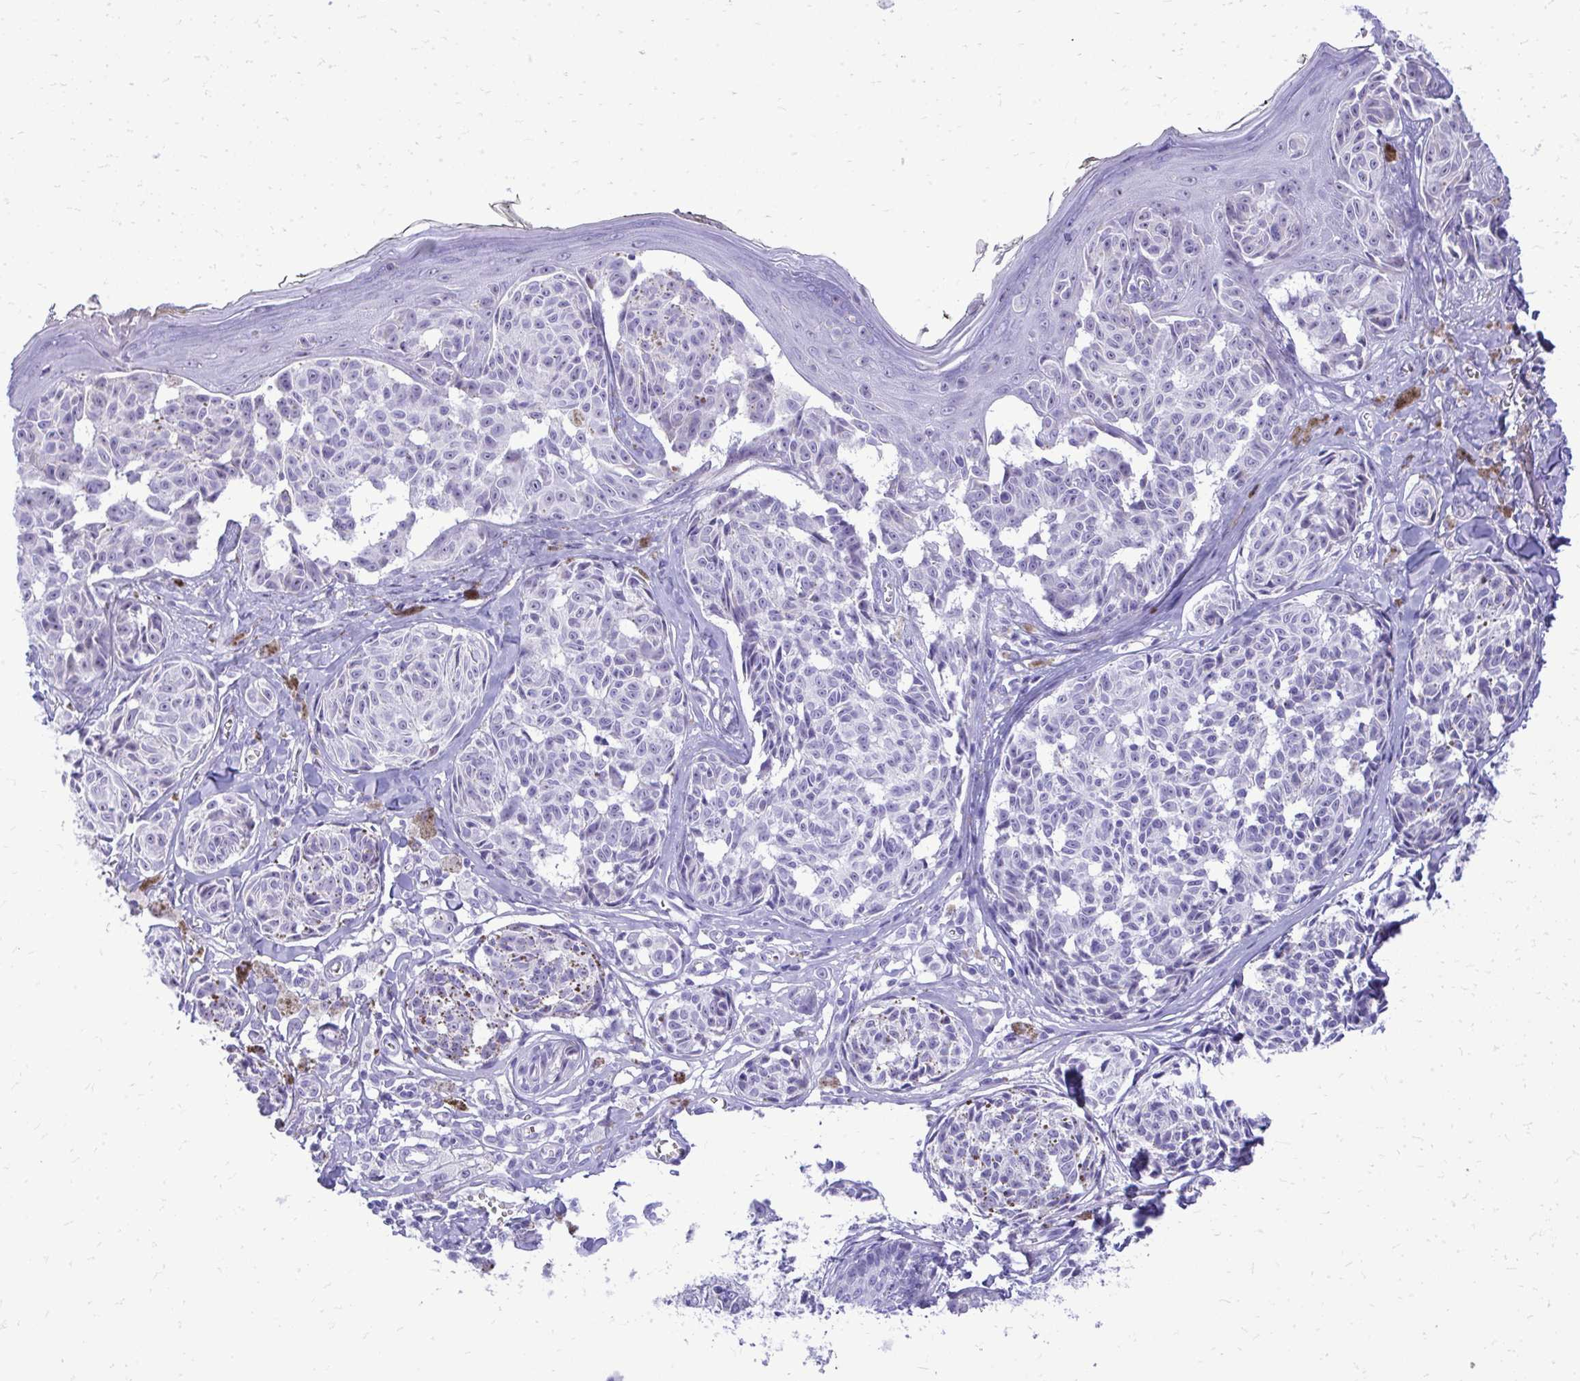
{"staining": {"intensity": "negative", "quantity": "none", "location": "none"}, "tissue": "melanoma", "cell_type": "Tumor cells", "image_type": "cancer", "snomed": [{"axis": "morphology", "description": "Malignant melanoma, NOS"}, {"axis": "topography", "description": "Skin"}], "caption": "The micrograph shows no significant positivity in tumor cells of malignant melanoma.", "gene": "RALYL", "patient": {"sex": "female", "age": 43}}